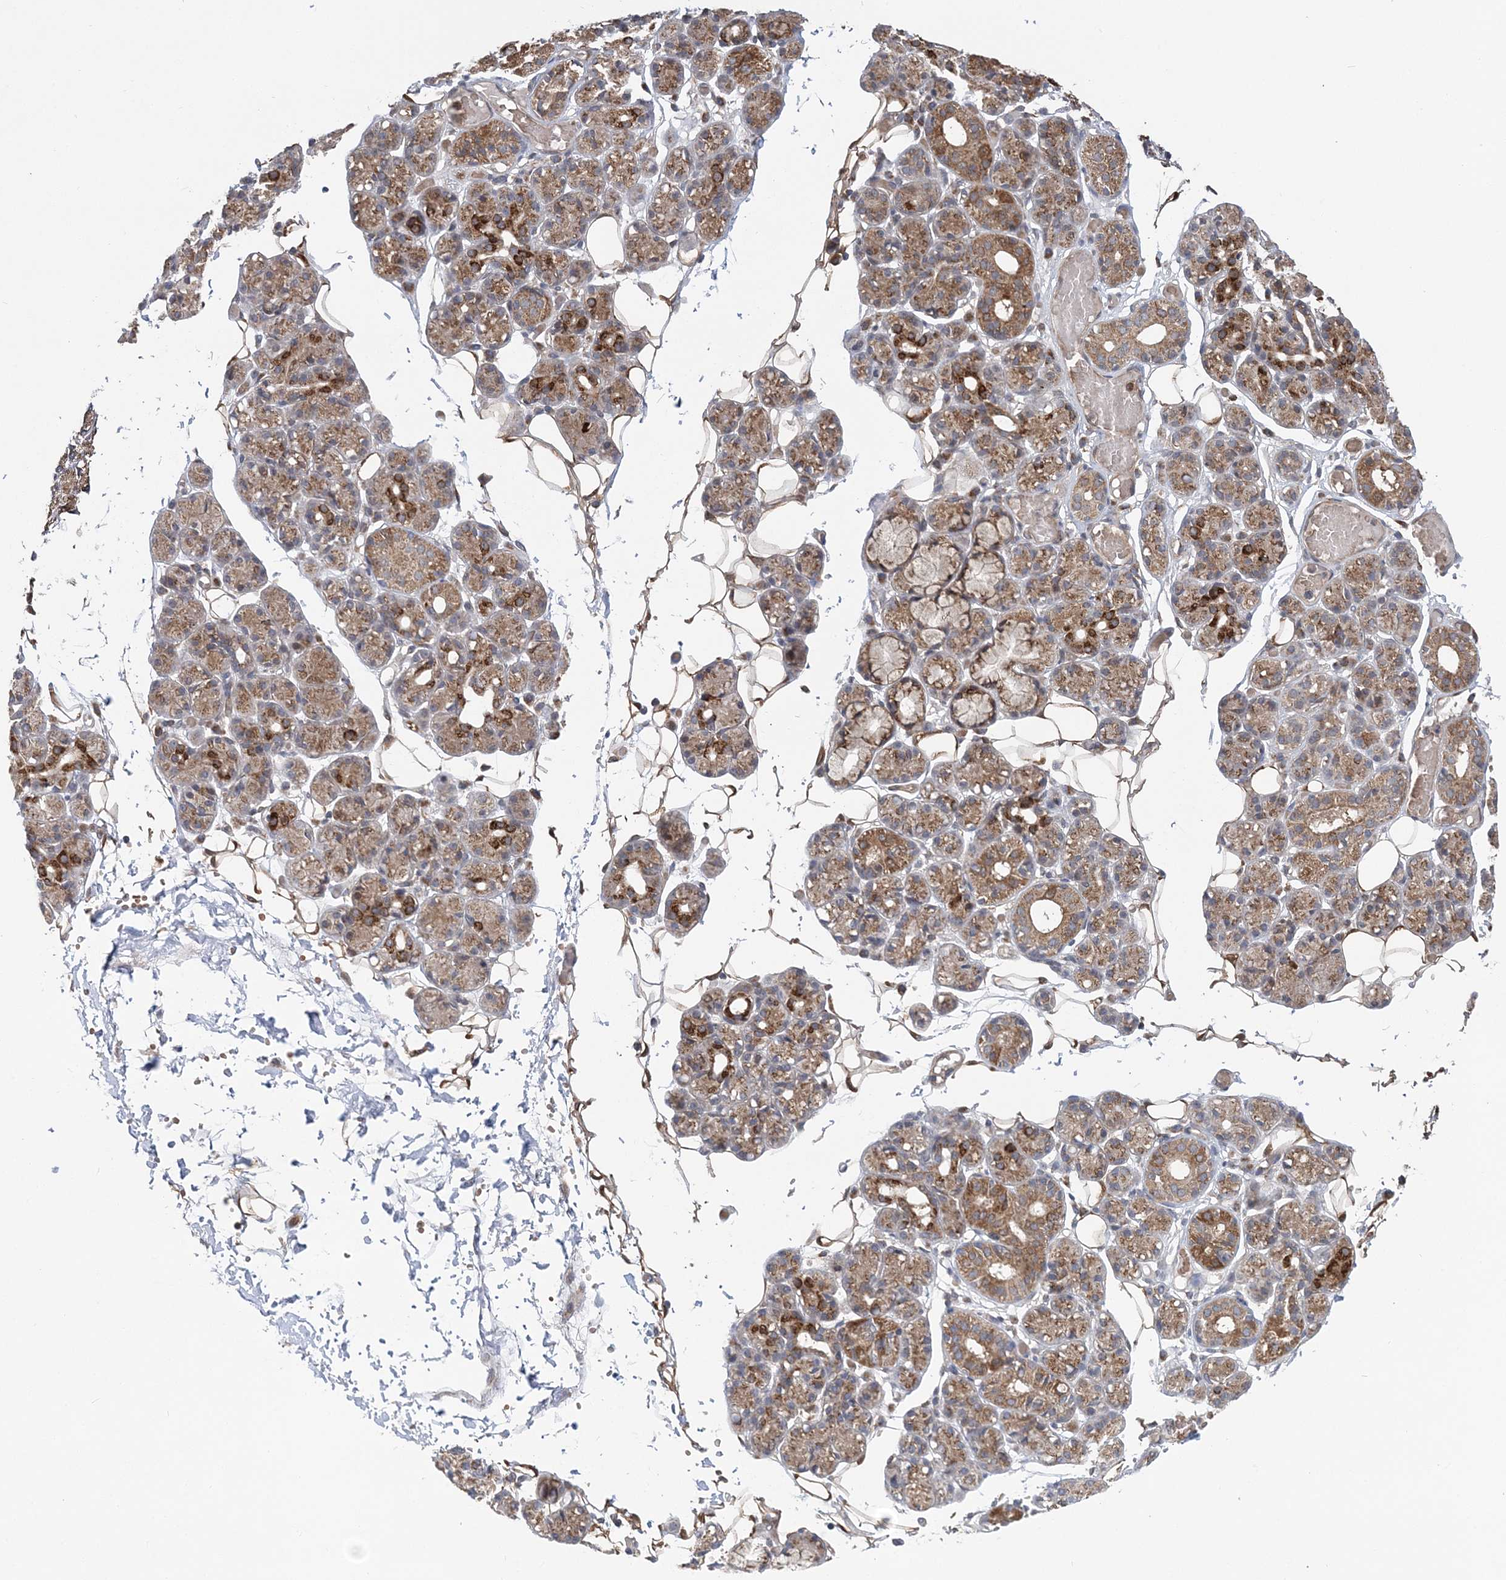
{"staining": {"intensity": "moderate", "quantity": ">75%", "location": "cytoplasmic/membranous"}, "tissue": "salivary gland", "cell_type": "Glandular cells", "image_type": "normal", "snomed": [{"axis": "morphology", "description": "Normal tissue, NOS"}, {"axis": "topography", "description": "Salivary gland"}], "caption": "A medium amount of moderate cytoplasmic/membranous expression is present in approximately >75% of glandular cells in benign salivary gland.", "gene": "KIF4A", "patient": {"sex": "male", "age": 63}}